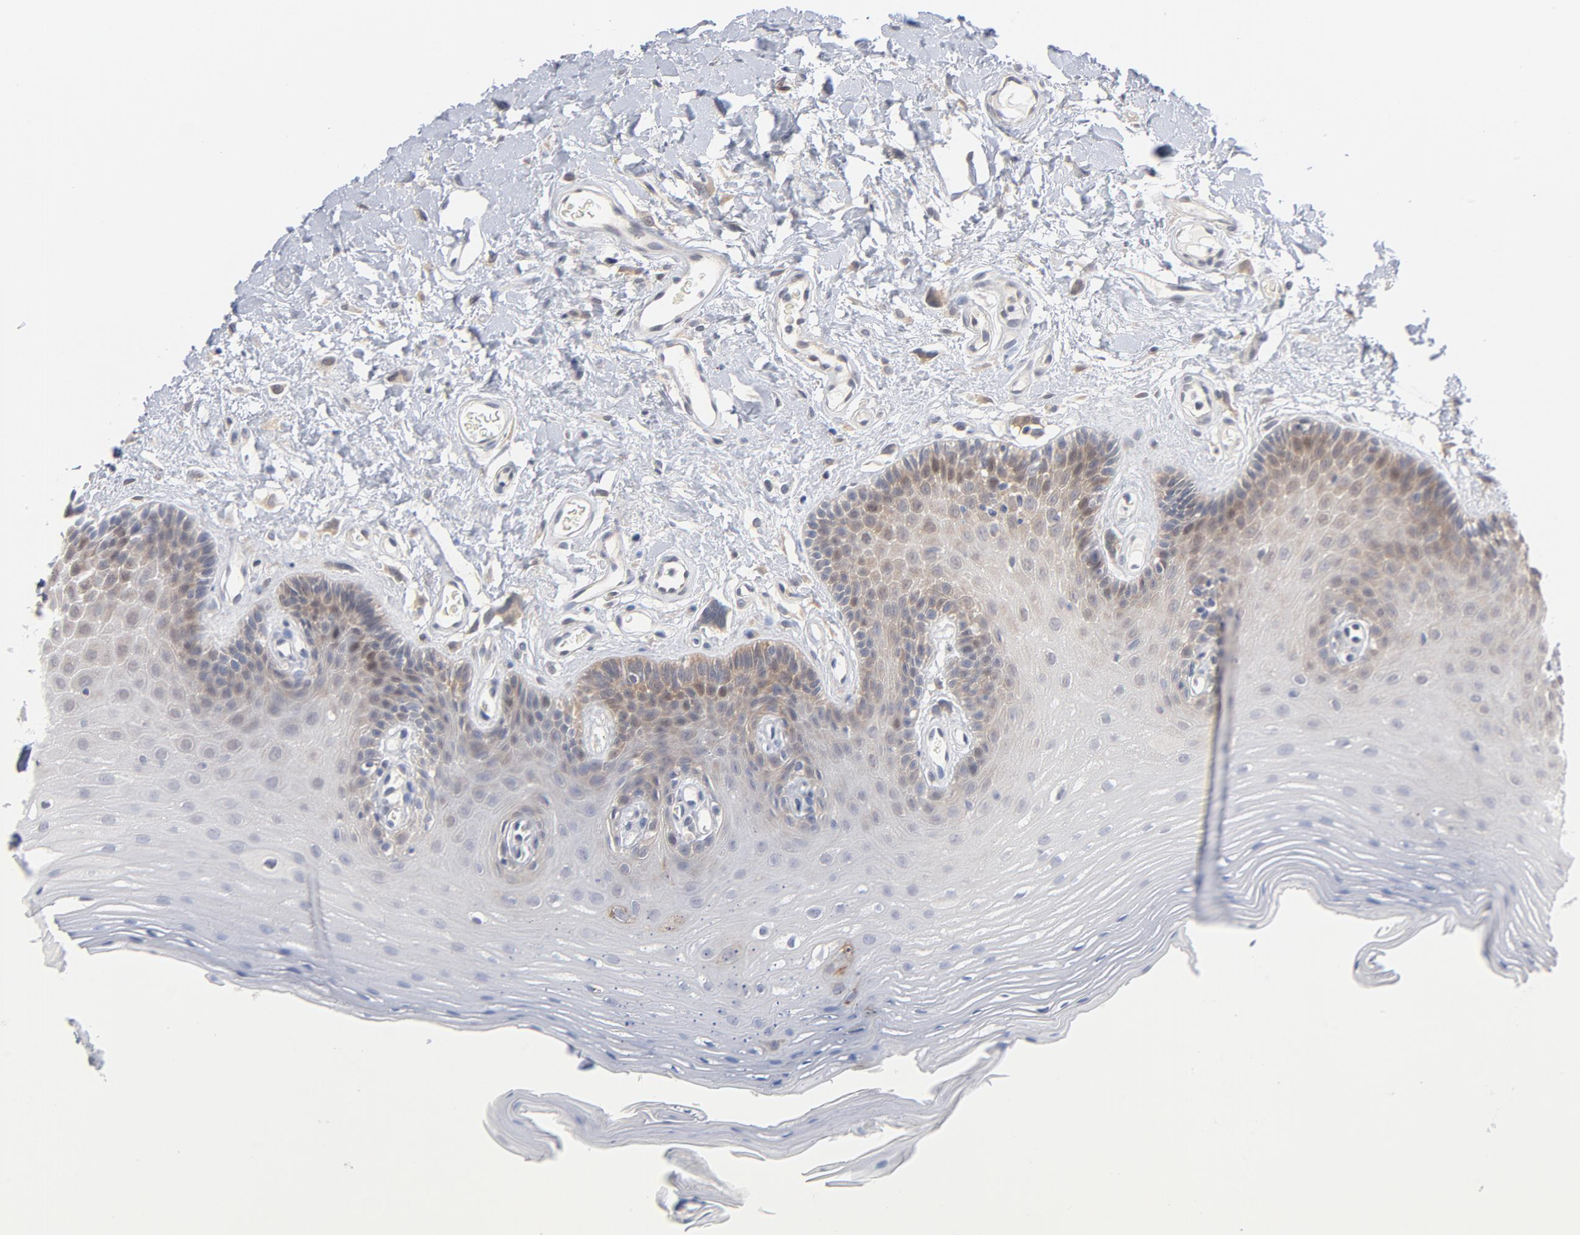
{"staining": {"intensity": "weak", "quantity": "<25%", "location": "cytoplasmic/membranous"}, "tissue": "oral mucosa", "cell_type": "Squamous epithelial cells", "image_type": "normal", "snomed": [{"axis": "morphology", "description": "Normal tissue, NOS"}, {"axis": "morphology", "description": "Squamous cell carcinoma, NOS"}, {"axis": "topography", "description": "Skeletal muscle"}, {"axis": "topography", "description": "Oral tissue"}, {"axis": "topography", "description": "Head-Neck"}], "caption": "High magnification brightfield microscopy of unremarkable oral mucosa stained with DAB (3,3'-diaminobenzidine) (brown) and counterstained with hematoxylin (blue): squamous epithelial cells show no significant positivity.", "gene": "UBL4A", "patient": {"sex": "male", "age": 71}}